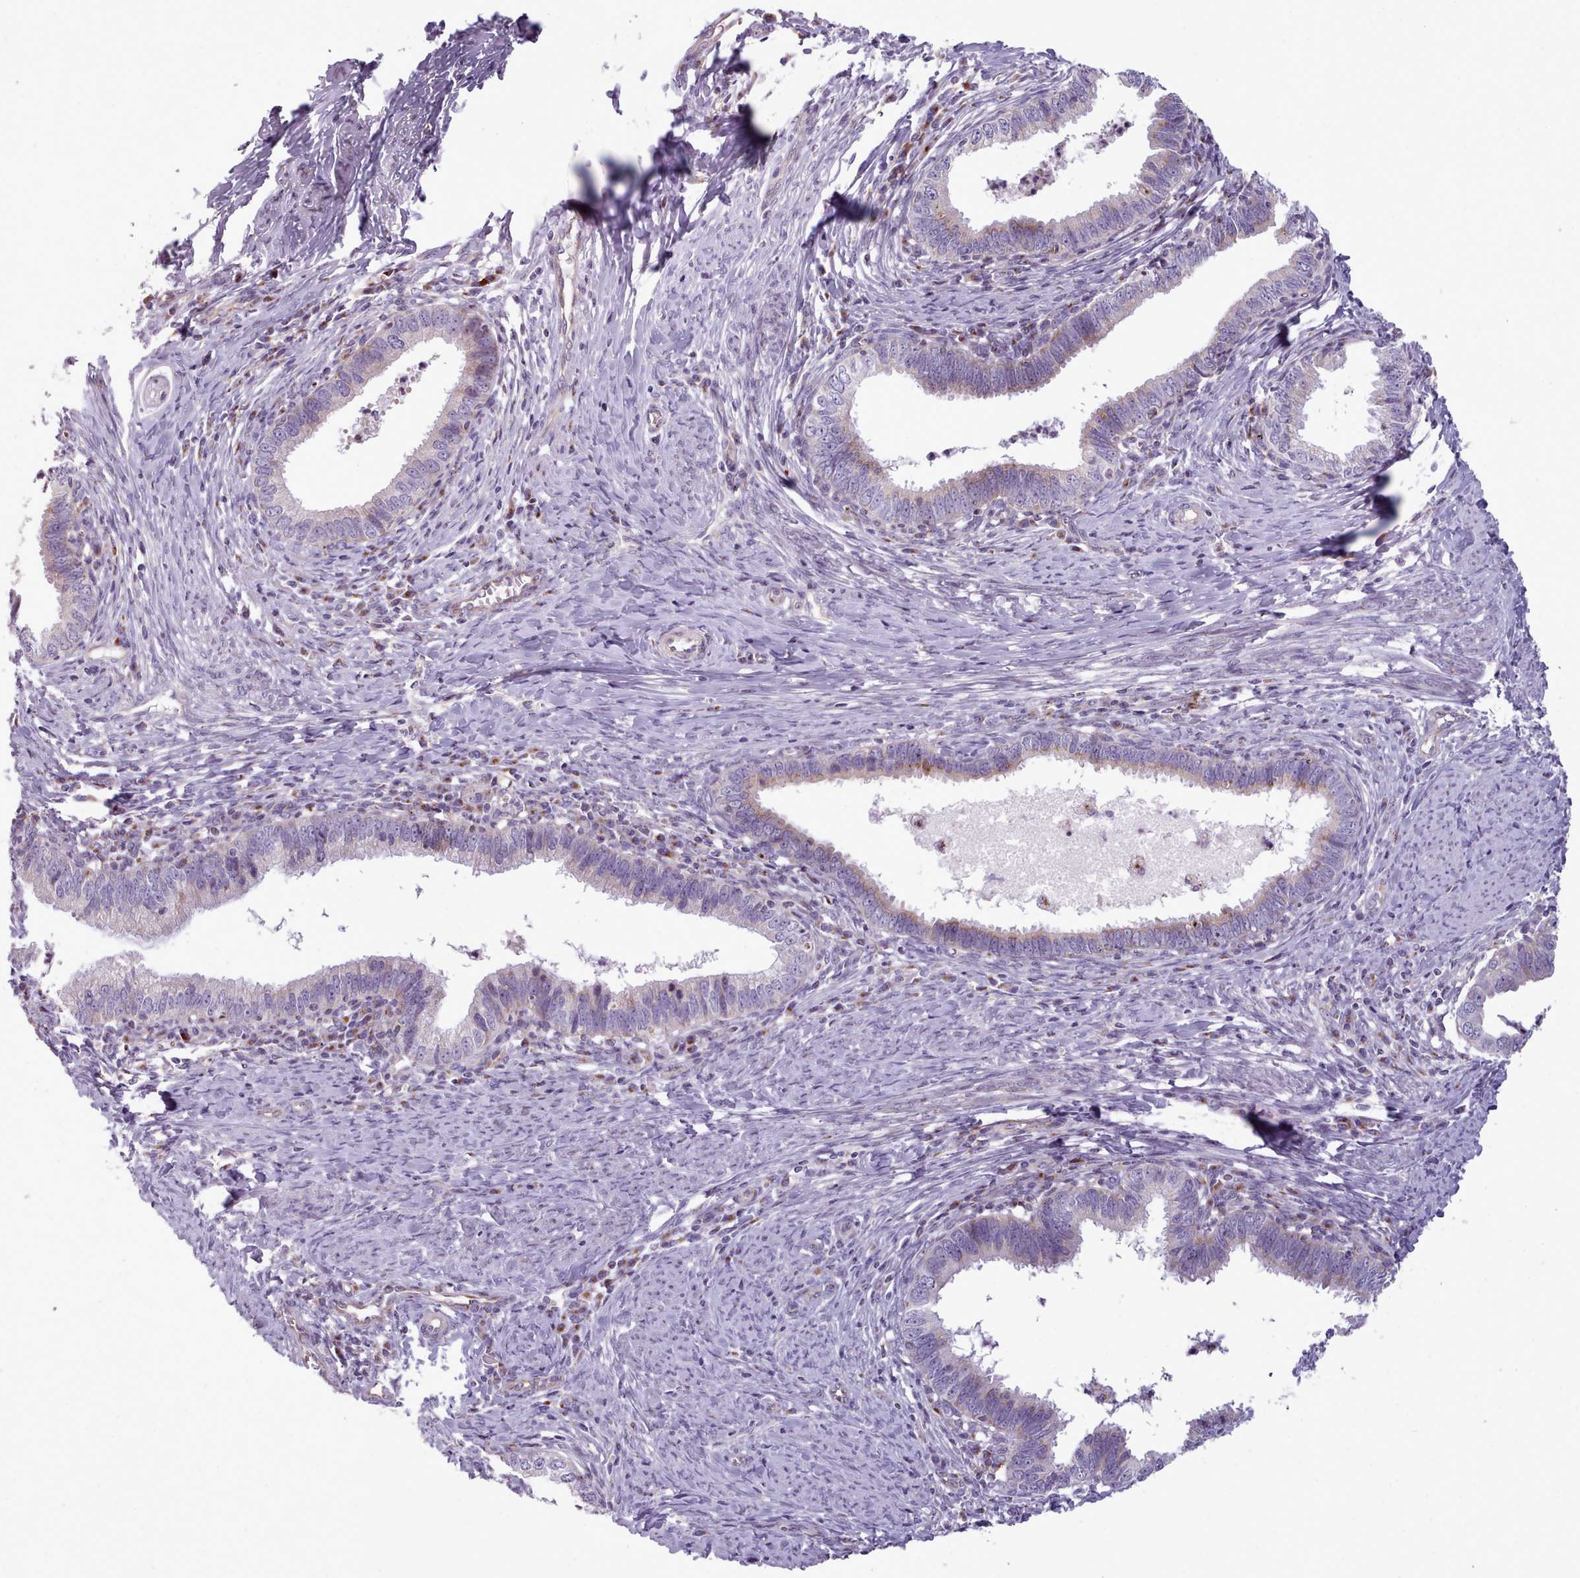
{"staining": {"intensity": "weak", "quantity": "<25%", "location": "cytoplasmic/membranous"}, "tissue": "cervical cancer", "cell_type": "Tumor cells", "image_type": "cancer", "snomed": [{"axis": "morphology", "description": "Adenocarcinoma, NOS"}, {"axis": "topography", "description": "Cervix"}], "caption": "Tumor cells are negative for brown protein staining in cervical cancer (adenocarcinoma). (Brightfield microscopy of DAB immunohistochemistry at high magnification).", "gene": "SLC52A3", "patient": {"sex": "female", "age": 36}}